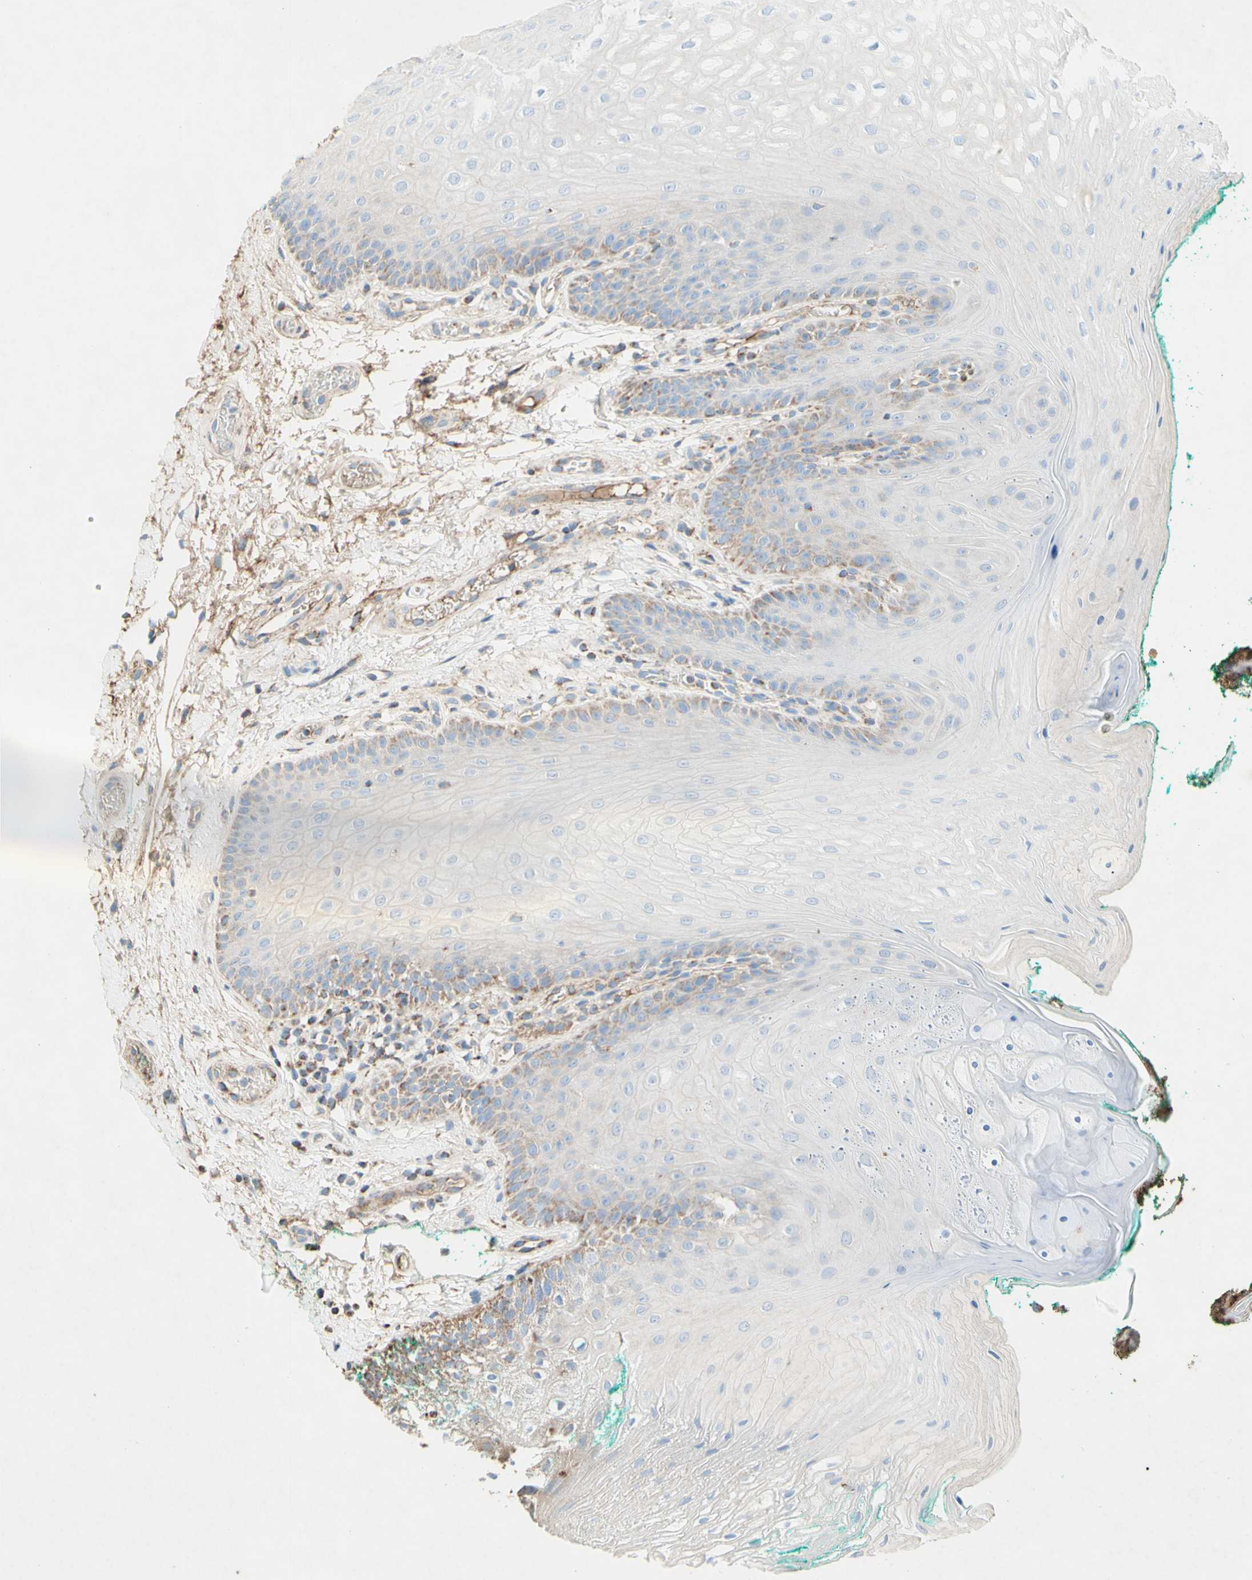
{"staining": {"intensity": "moderate", "quantity": "25%-75%", "location": "cytoplasmic/membranous"}, "tissue": "oral mucosa", "cell_type": "Squamous epithelial cells", "image_type": "normal", "snomed": [{"axis": "morphology", "description": "Normal tissue, NOS"}, {"axis": "topography", "description": "Skeletal muscle"}, {"axis": "topography", "description": "Oral tissue"}], "caption": "Immunohistochemistry (IHC) (DAB) staining of benign human oral mucosa demonstrates moderate cytoplasmic/membranous protein positivity in approximately 25%-75% of squamous epithelial cells. The protein is shown in brown color, while the nuclei are stained blue.", "gene": "SDHB", "patient": {"sex": "male", "age": 58}}